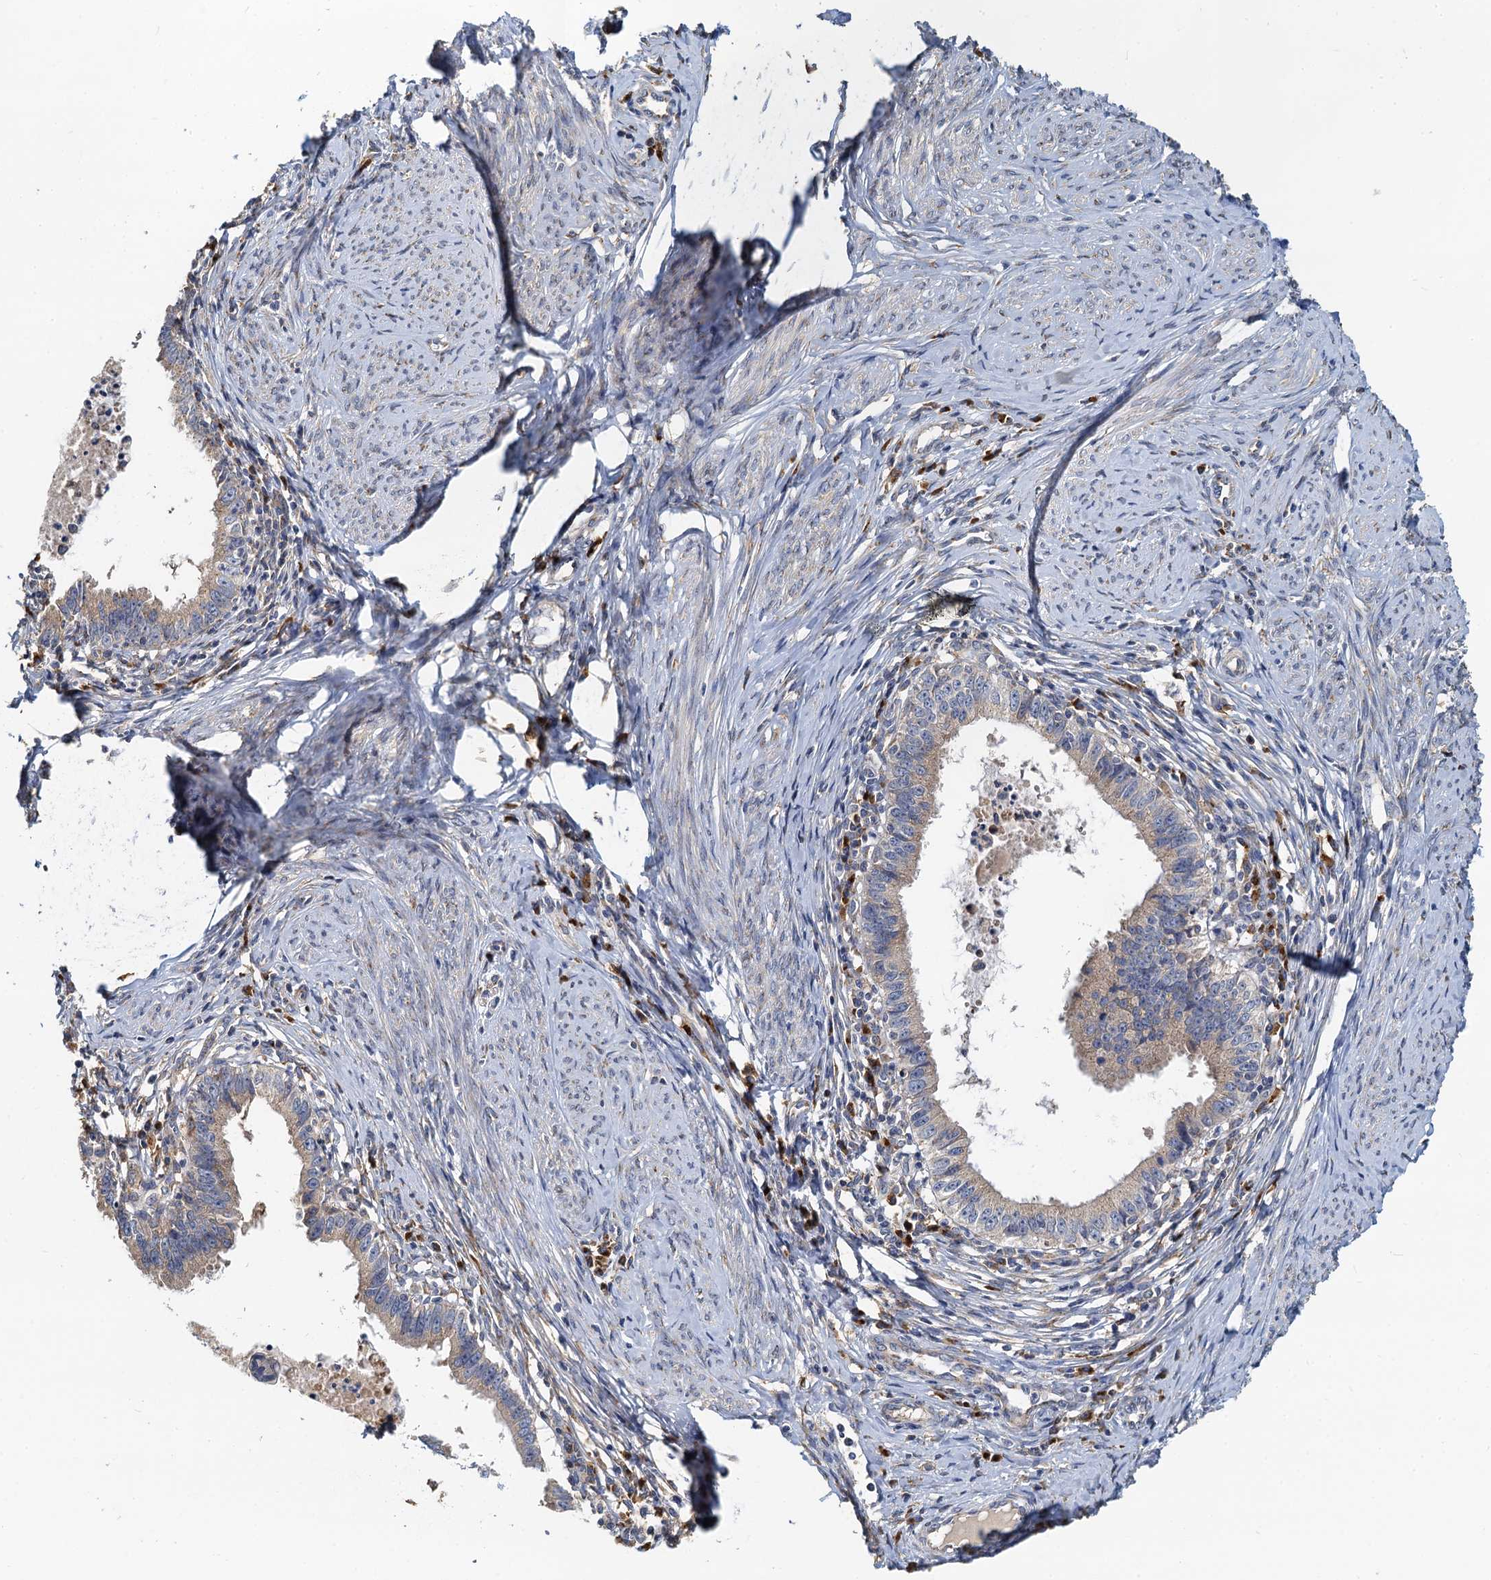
{"staining": {"intensity": "weak", "quantity": "<25%", "location": "cytoplasmic/membranous"}, "tissue": "cervical cancer", "cell_type": "Tumor cells", "image_type": "cancer", "snomed": [{"axis": "morphology", "description": "Adenocarcinoma, NOS"}, {"axis": "topography", "description": "Cervix"}], "caption": "This is an IHC micrograph of cervical cancer. There is no expression in tumor cells.", "gene": "NKAPD1", "patient": {"sex": "female", "age": 36}}